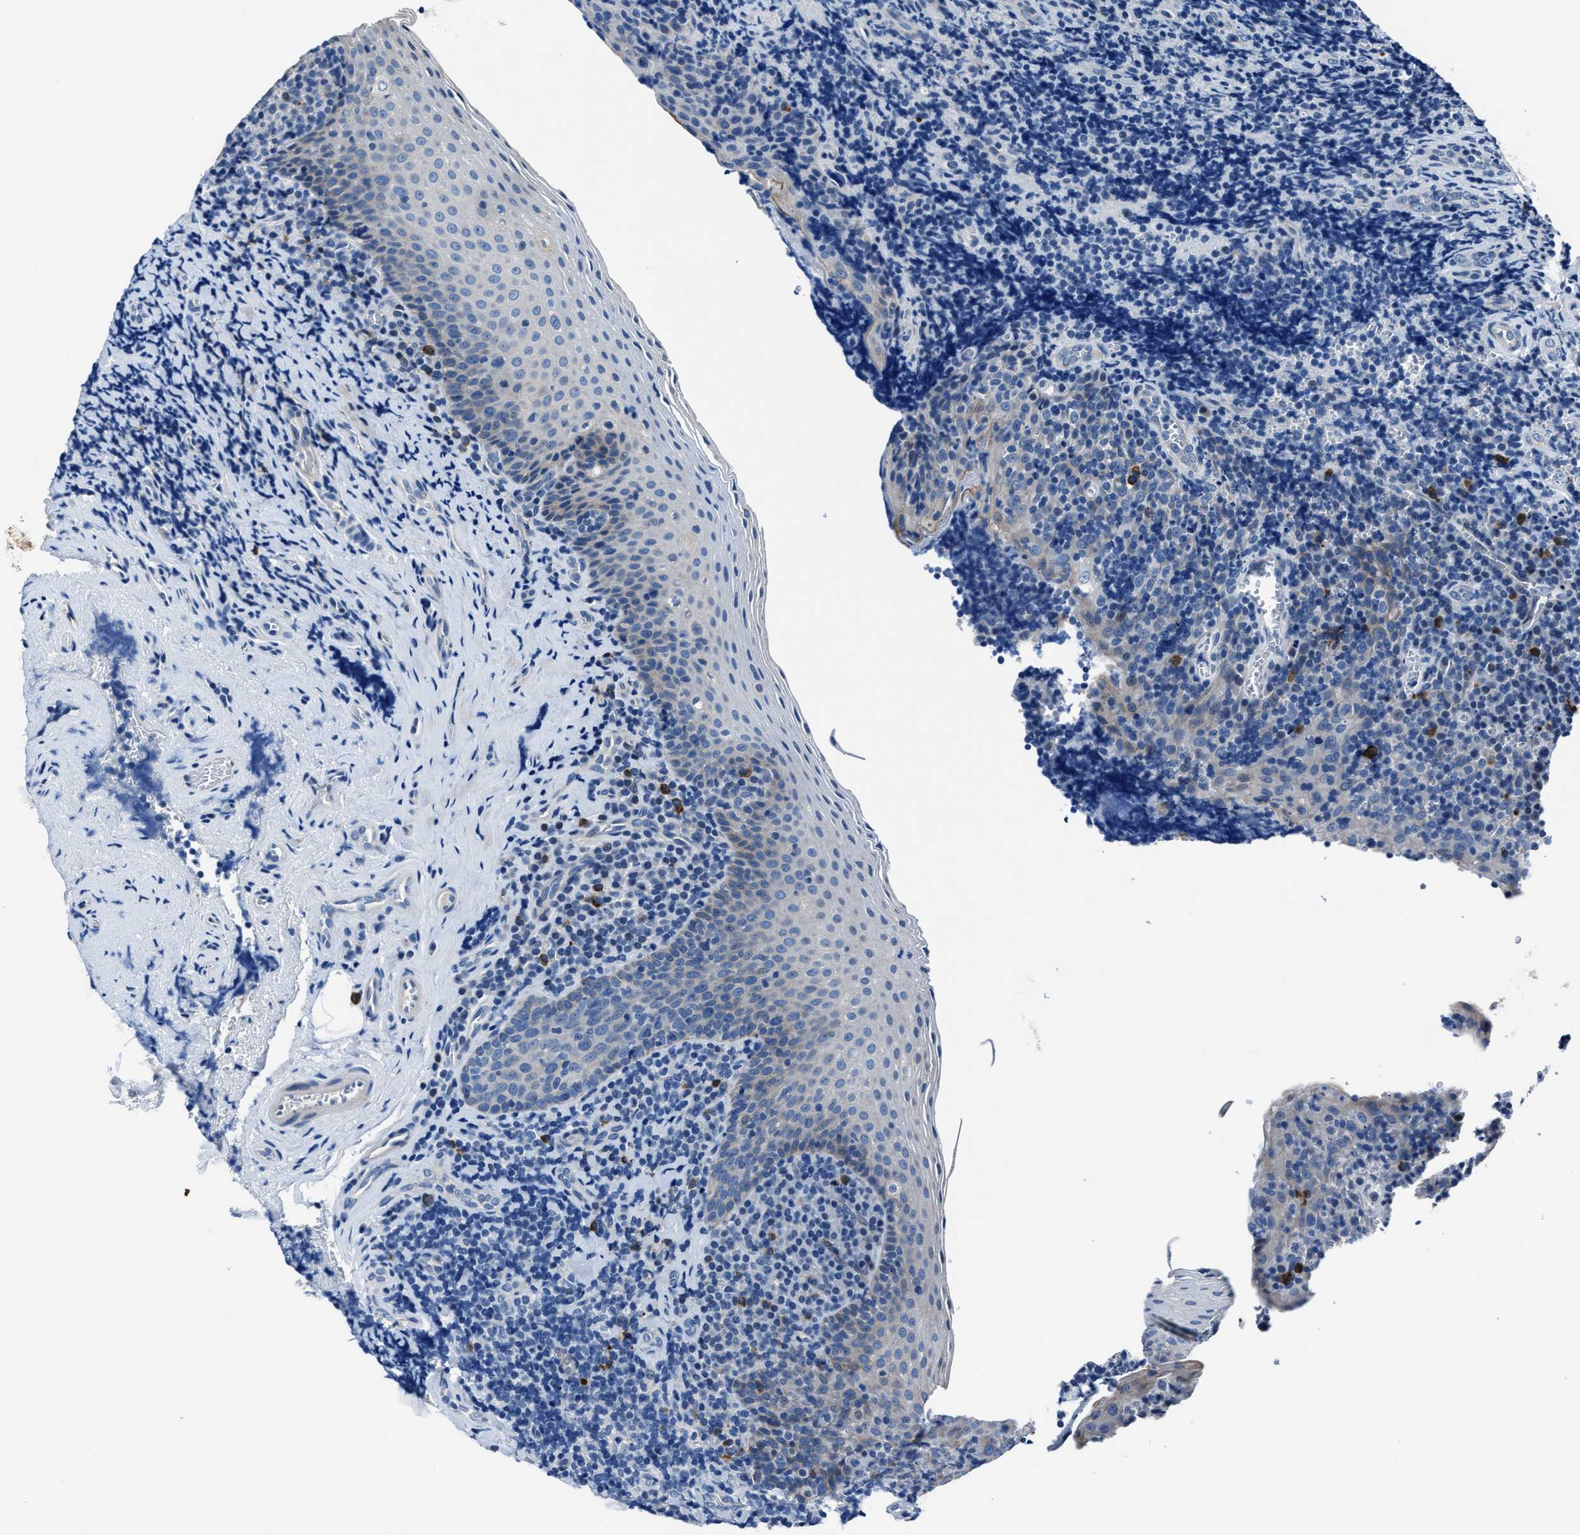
{"staining": {"intensity": "negative", "quantity": "none", "location": "none"}, "tissue": "tonsil", "cell_type": "Germinal center cells", "image_type": "normal", "snomed": [{"axis": "morphology", "description": "Normal tissue, NOS"}, {"axis": "morphology", "description": "Inflammation, NOS"}, {"axis": "topography", "description": "Tonsil"}], "caption": "DAB (3,3'-diaminobenzidine) immunohistochemical staining of benign human tonsil shows no significant expression in germinal center cells.", "gene": "NACAD", "patient": {"sex": "female", "age": 31}}